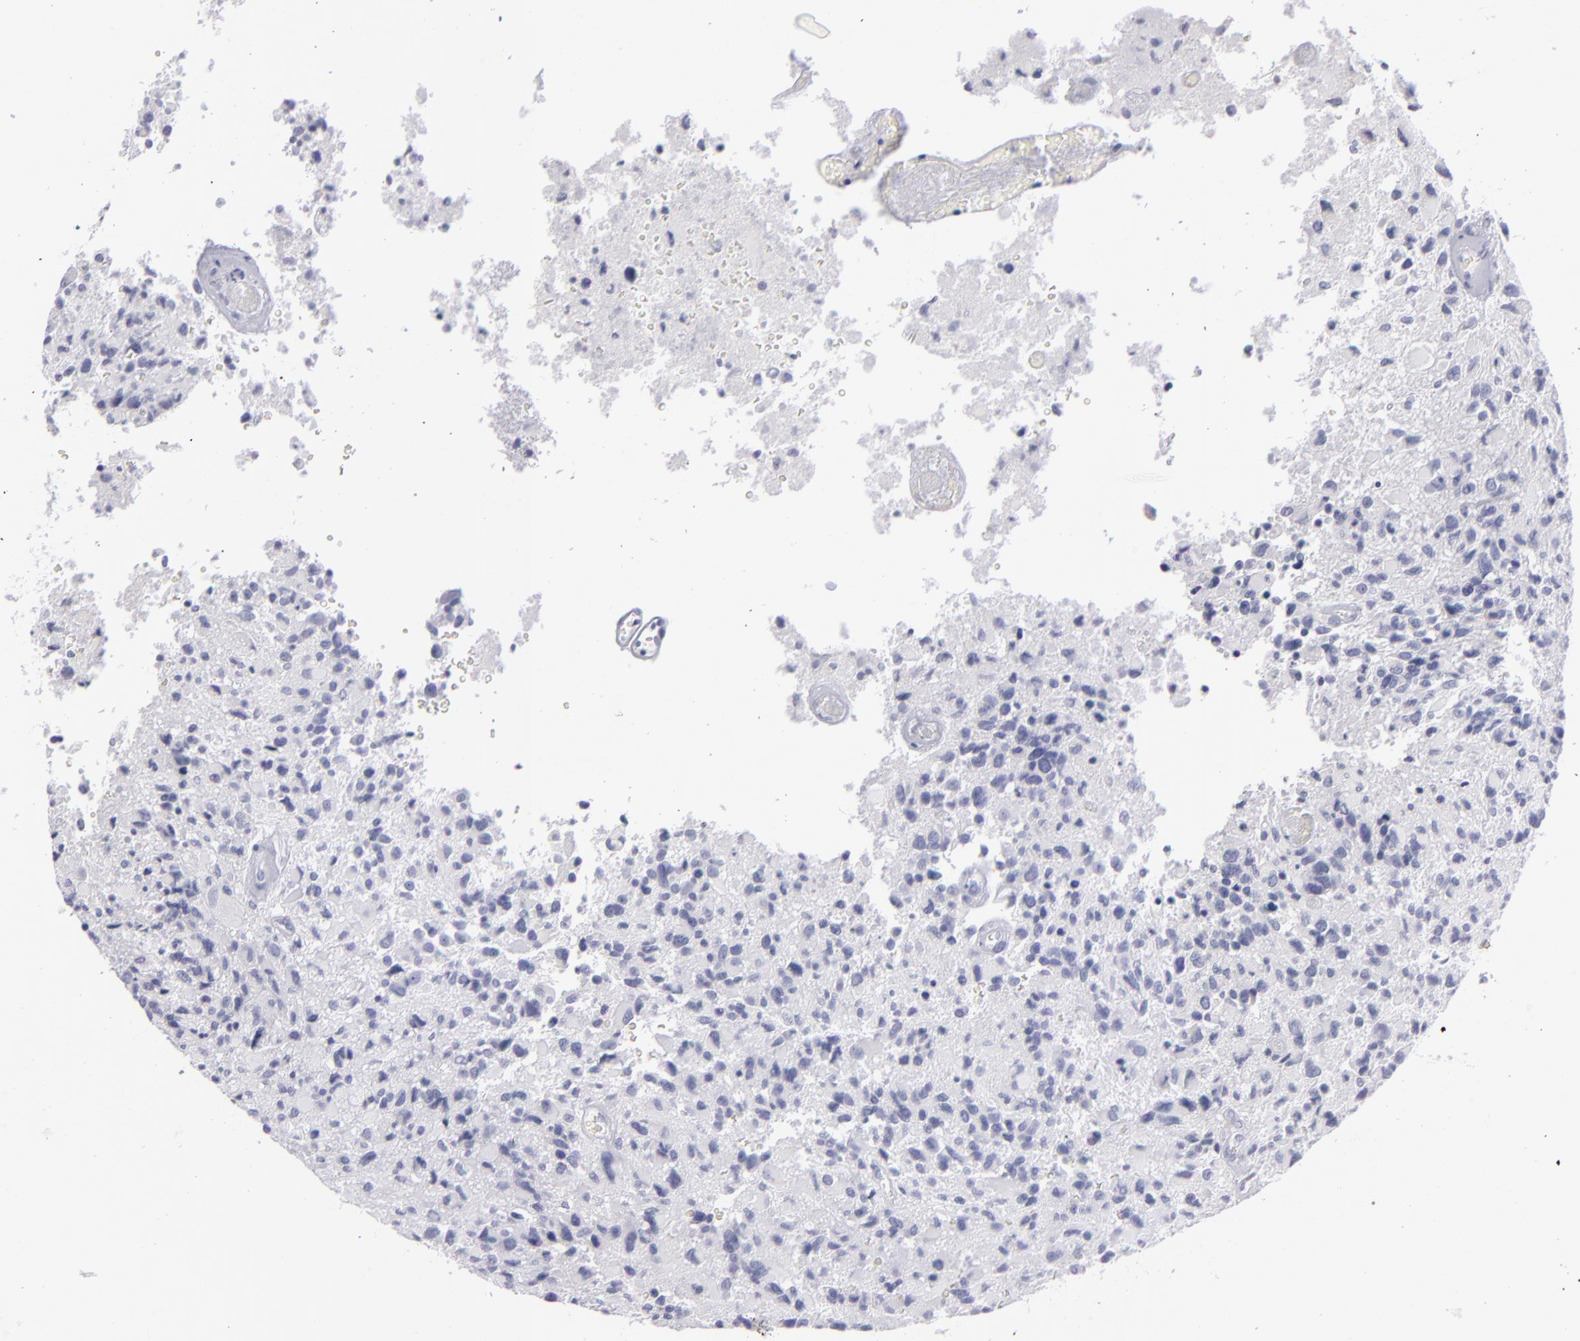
{"staining": {"intensity": "negative", "quantity": "none", "location": "none"}, "tissue": "glioma", "cell_type": "Tumor cells", "image_type": "cancer", "snomed": [{"axis": "morphology", "description": "Glioma, malignant, High grade"}, {"axis": "topography", "description": "Brain"}], "caption": "An immunohistochemistry (IHC) histopathology image of glioma is shown. There is no staining in tumor cells of glioma.", "gene": "MYH11", "patient": {"sex": "male", "age": 69}}